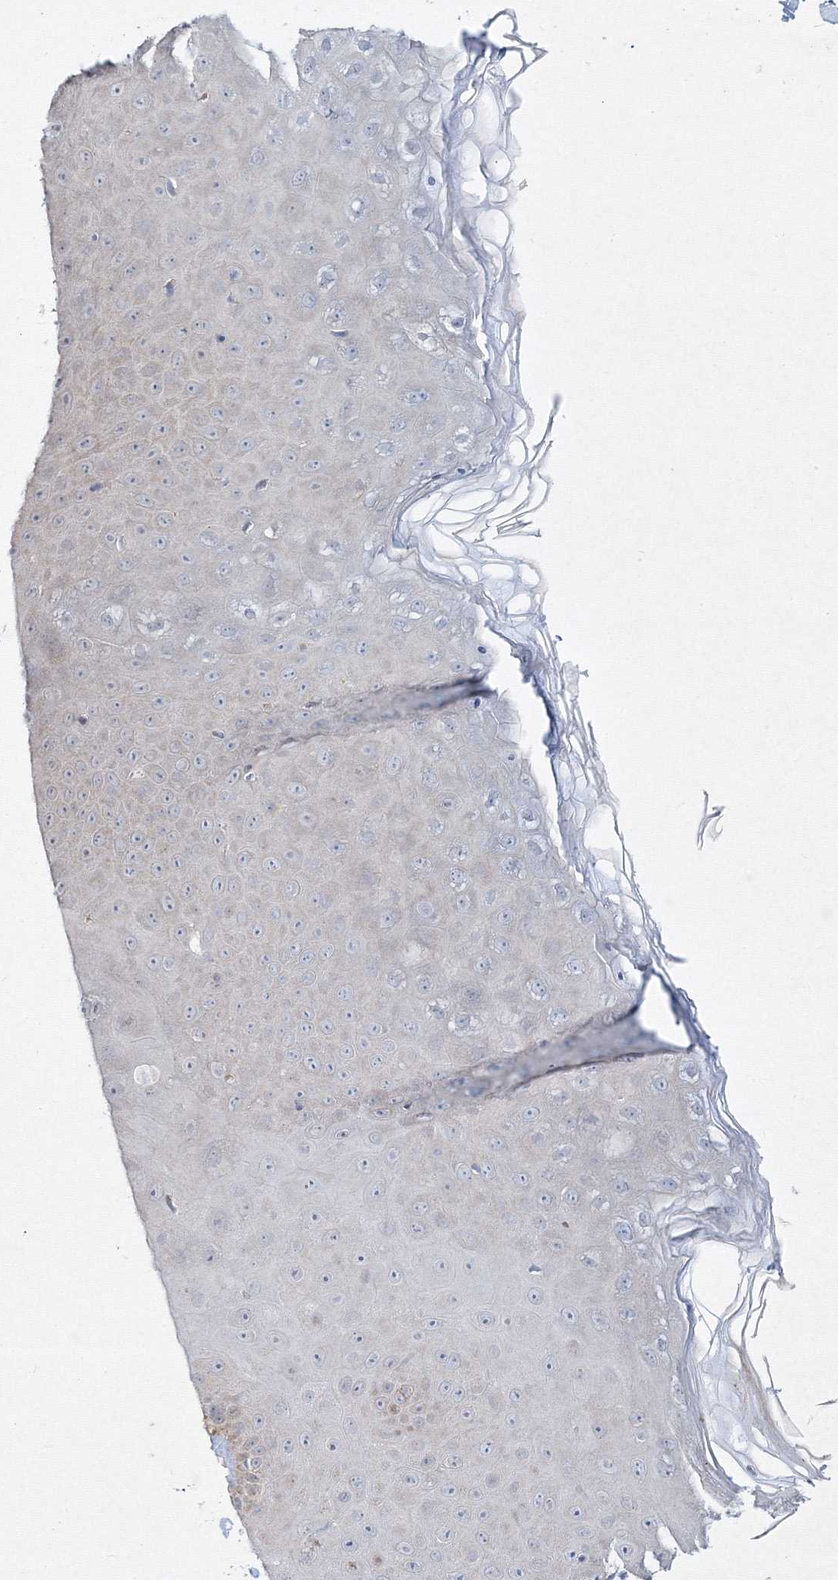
{"staining": {"intensity": "weak", "quantity": ">75%", "location": "cytoplasmic/membranous"}, "tissue": "skin", "cell_type": "Fibroblasts", "image_type": "normal", "snomed": [{"axis": "morphology", "description": "Normal tissue, NOS"}, {"axis": "topography", "description": "Skin"}], "caption": "Fibroblasts exhibit low levels of weak cytoplasmic/membranous expression in about >75% of cells in unremarkable skin.", "gene": "WDR49", "patient": {"sex": "male", "age": 52}}